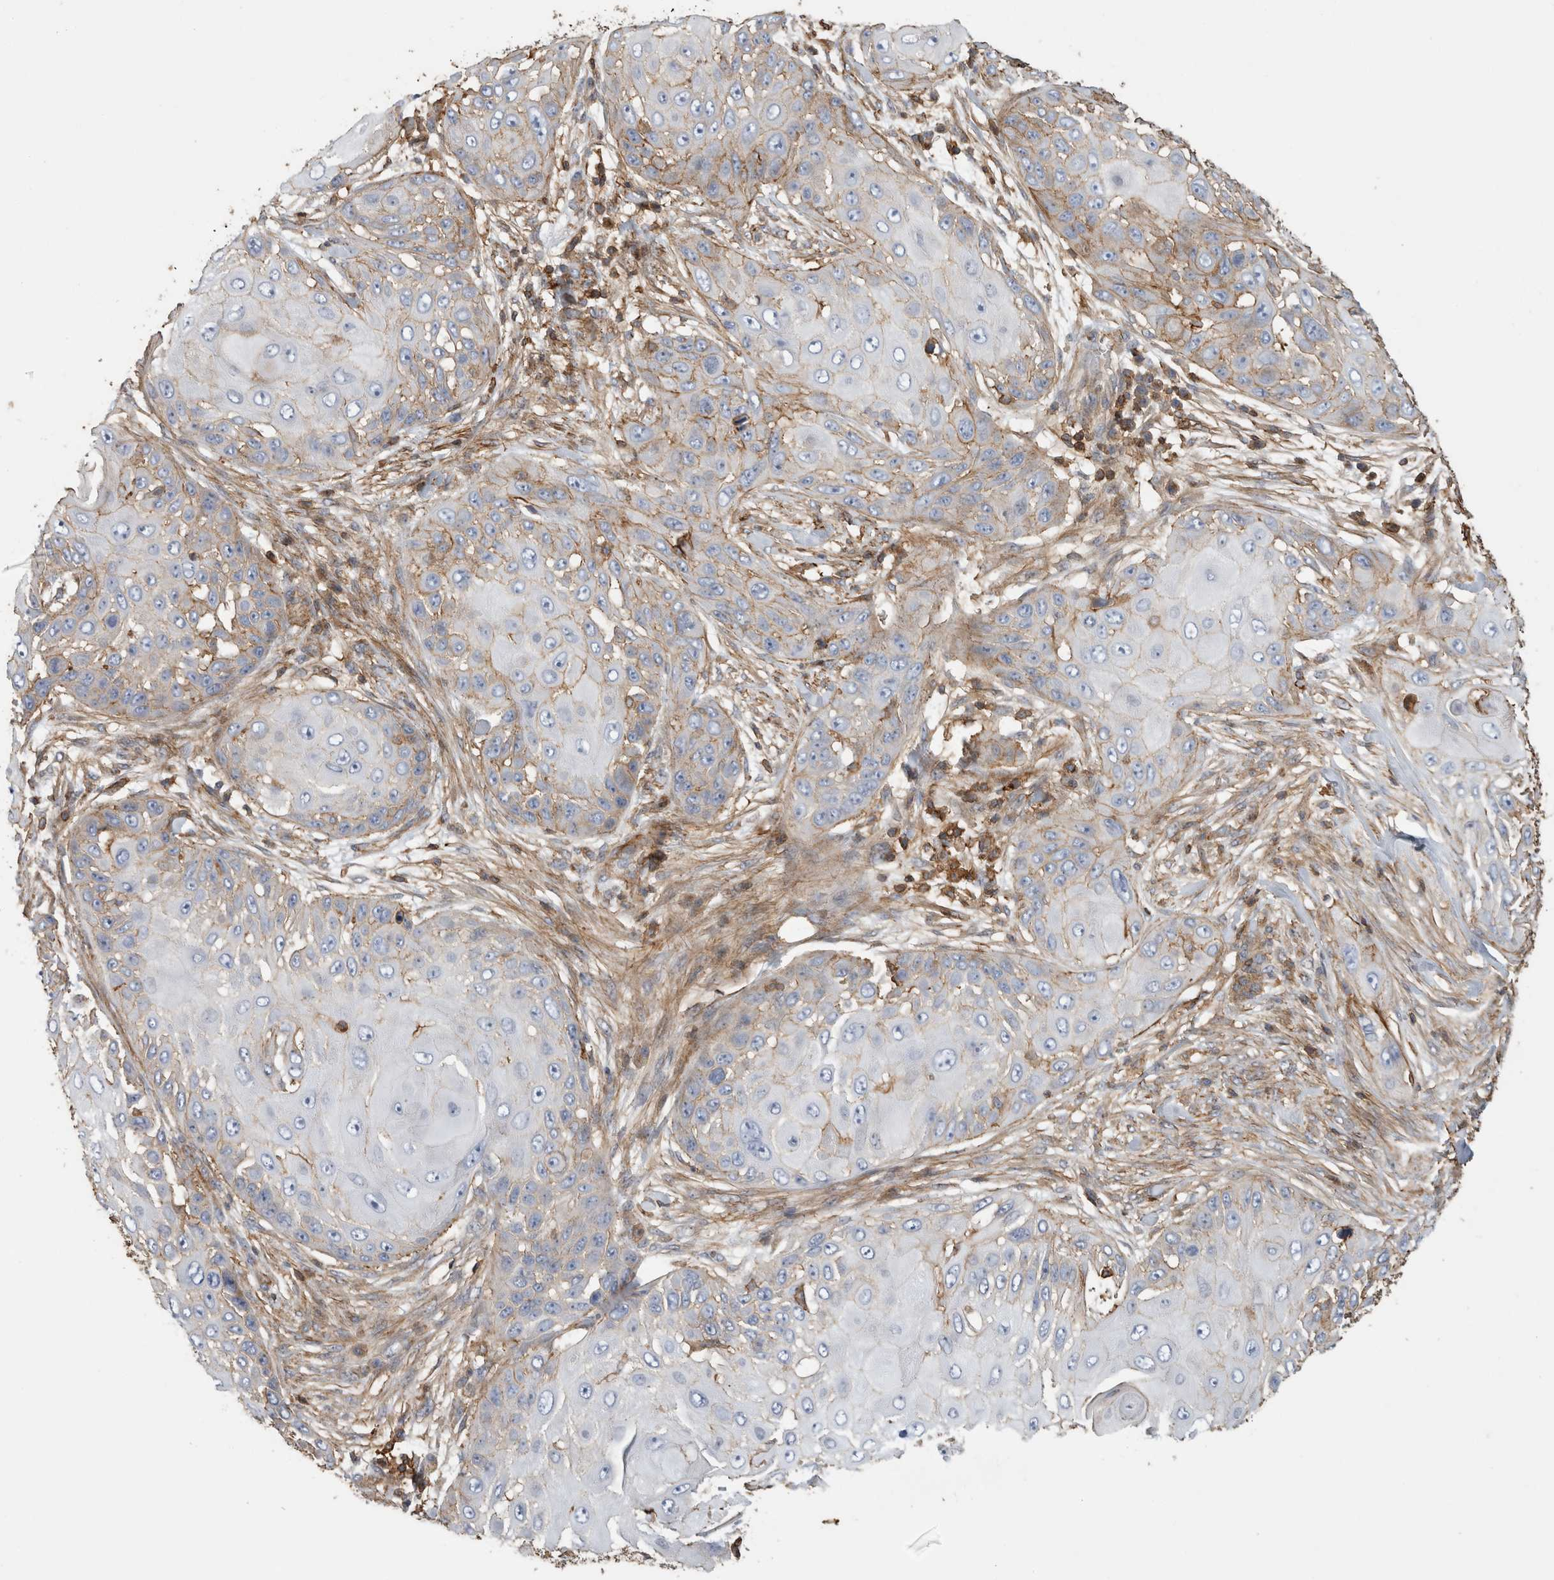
{"staining": {"intensity": "negative", "quantity": "none", "location": "none"}, "tissue": "skin cancer", "cell_type": "Tumor cells", "image_type": "cancer", "snomed": [{"axis": "morphology", "description": "Squamous cell carcinoma, NOS"}, {"axis": "topography", "description": "Skin"}], "caption": "Immunohistochemistry histopathology image of neoplastic tissue: skin cancer (squamous cell carcinoma) stained with DAB (3,3'-diaminobenzidine) reveals no significant protein expression in tumor cells.", "gene": "GPER1", "patient": {"sex": "female", "age": 44}}